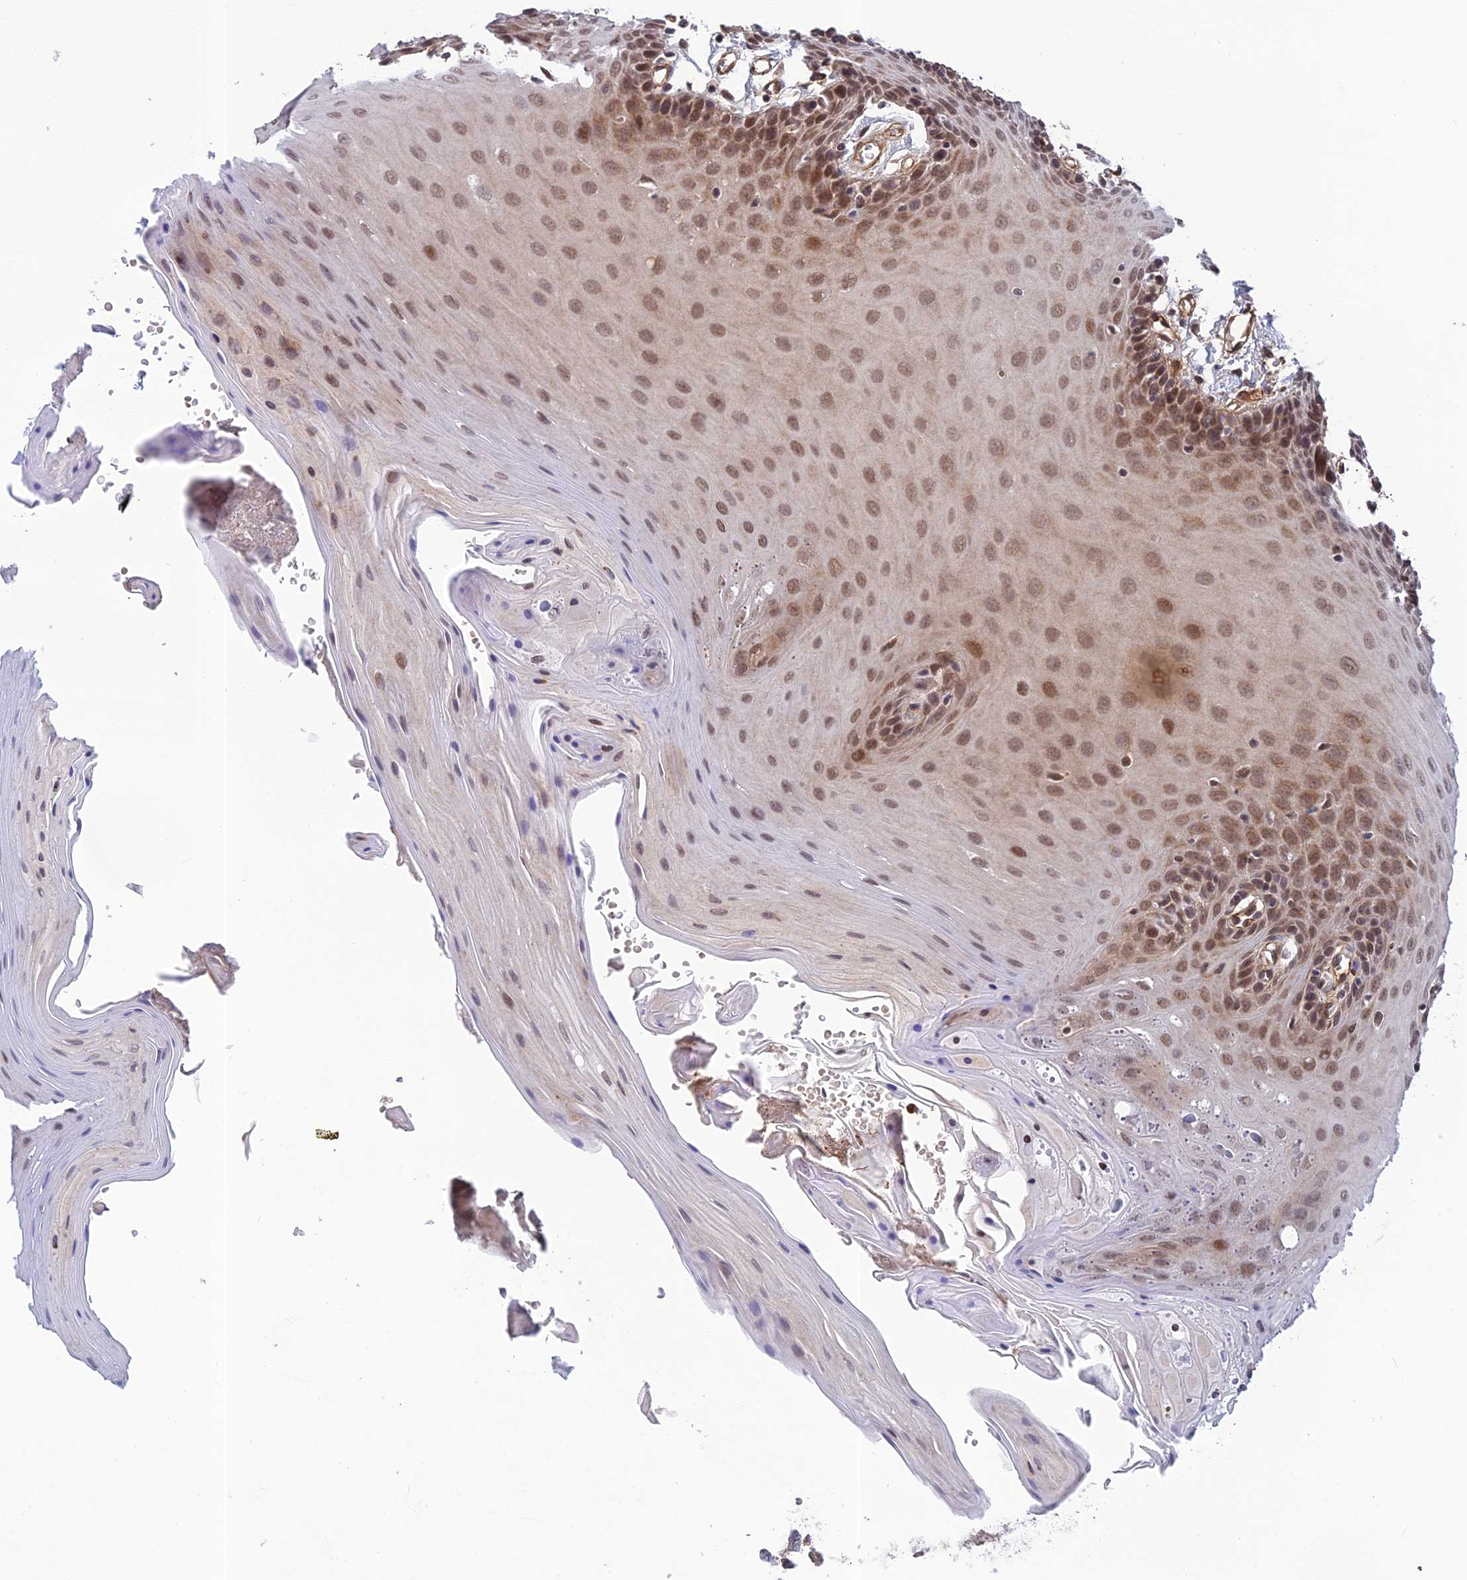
{"staining": {"intensity": "moderate", "quantity": ">75%", "location": "cytoplasmic/membranous,nuclear"}, "tissue": "oral mucosa", "cell_type": "Squamous epithelial cells", "image_type": "normal", "snomed": [{"axis": "morphology", "description": "Normal tissue, NOS"}, {"axis": "morphology", "description": "Squamous cell carcinoma, NOS"}, {"axis": "topography", "description": "Skeletal muscle"}, {"axis": "topography", "description": "Oral tissue"}, {"axis": "topography", "description": "Salivary gland"}, {"axis": "topography", "description": "Head-Neck"}], "caption": "IHC (DAB) staining of benign oral mucosa shows moderate cytoplasmic/membranous,nuclear protein staining in approximately >75% of squamous epithelial cells. (DAB (3,3'-diaminobenzidine) IHC, brown staining for protein, blue staining for nuclei).", "gene": "REXO1", "patient": {"sex": "male", "age": 54}}